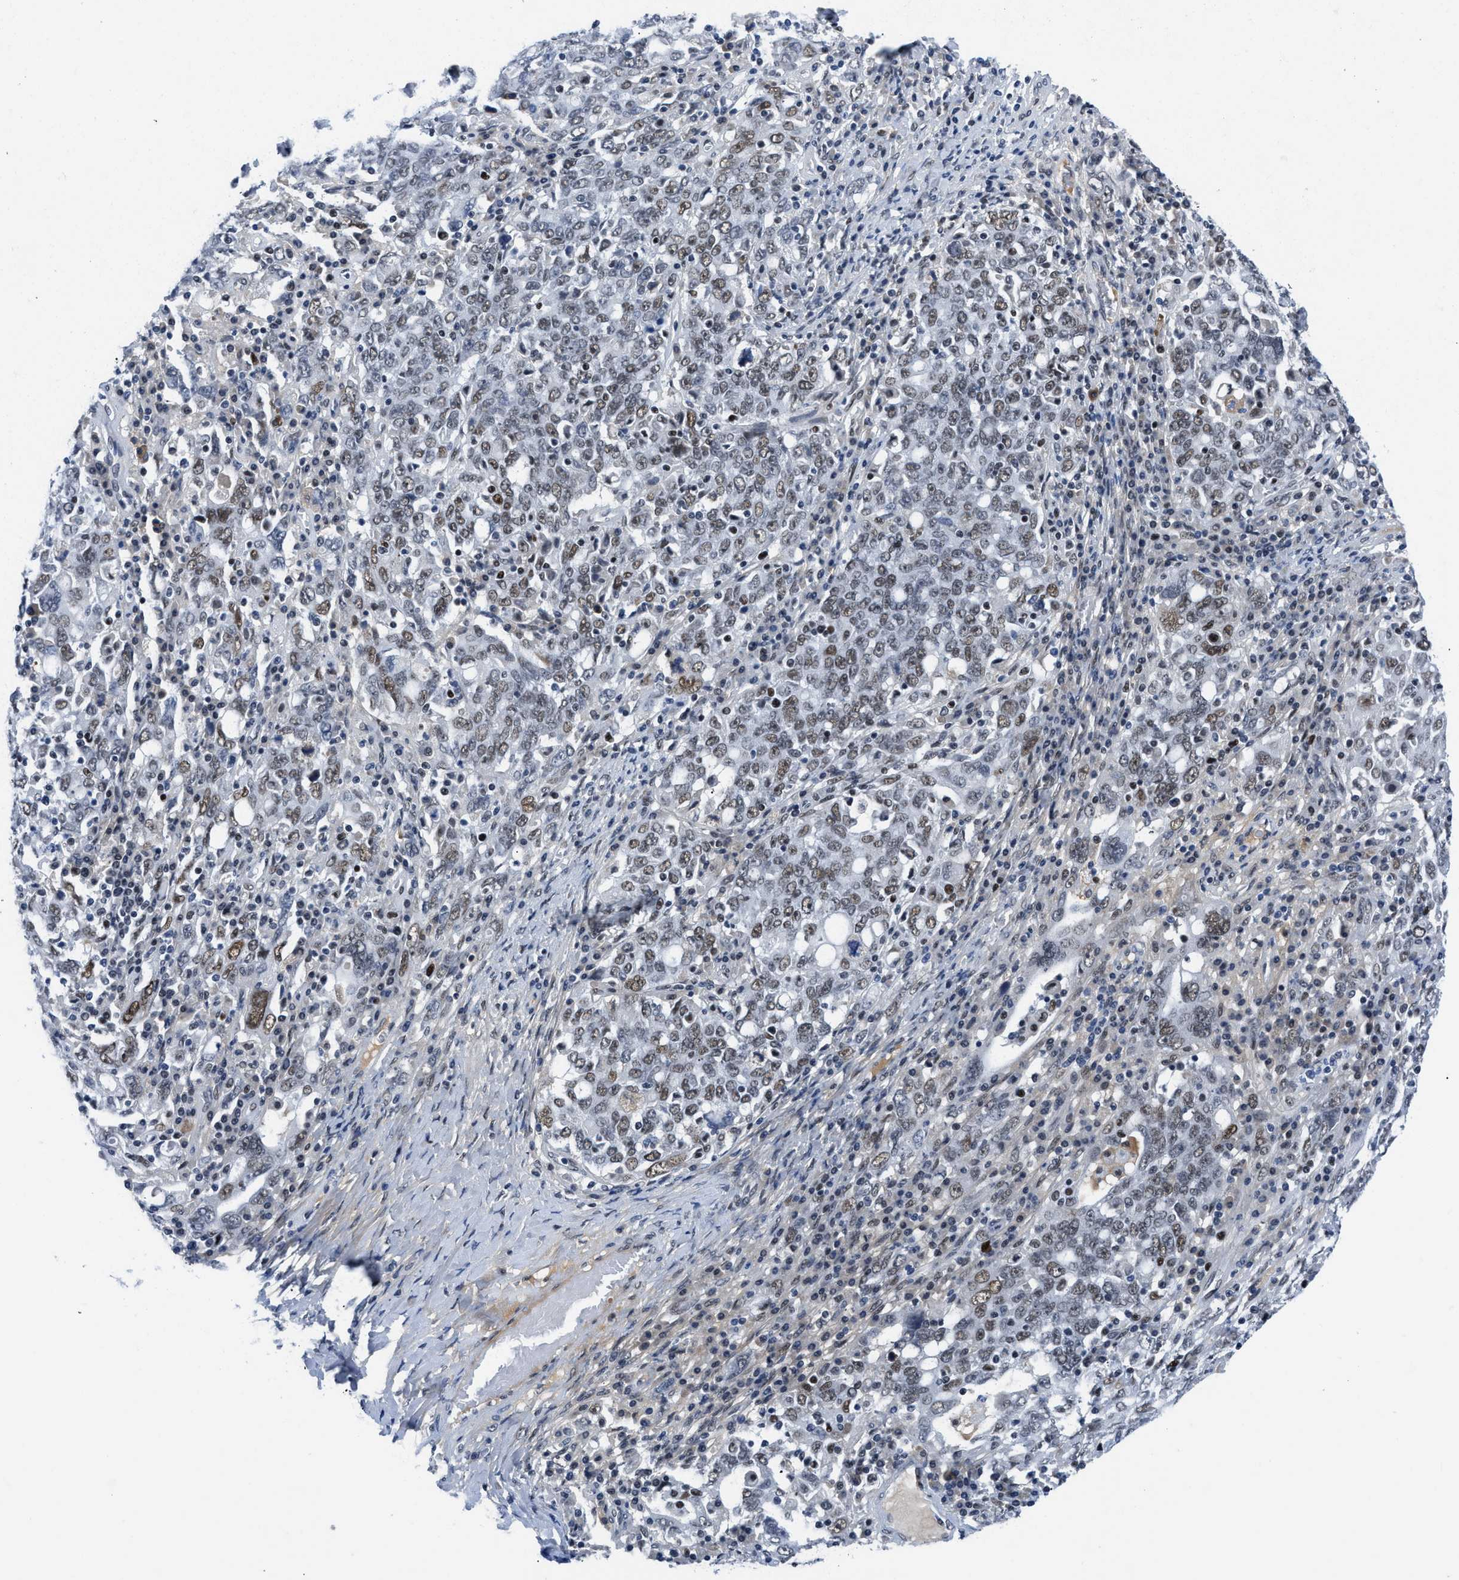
{"staining": {"intensity": "weak", "quantity": "25%-75%", "location": "nuclear"}, "tissue": "ovarian cancer", "cell_type": "Tumor cells", "image_type": "cancer", "snomed": [{"axis": "morphology", "description": "Carcinoma, endometroid"}, {"axis": "topography", "description": "Ovary"}], "caption": "Protein expression analysis of human endometroid carcinoma (ovarian) reveals weak nuclear positivity in approximately 25%-75% of tumor cells.", "gene": "SMARCAD1", "patient": {"sex": "female", "age": 62}}